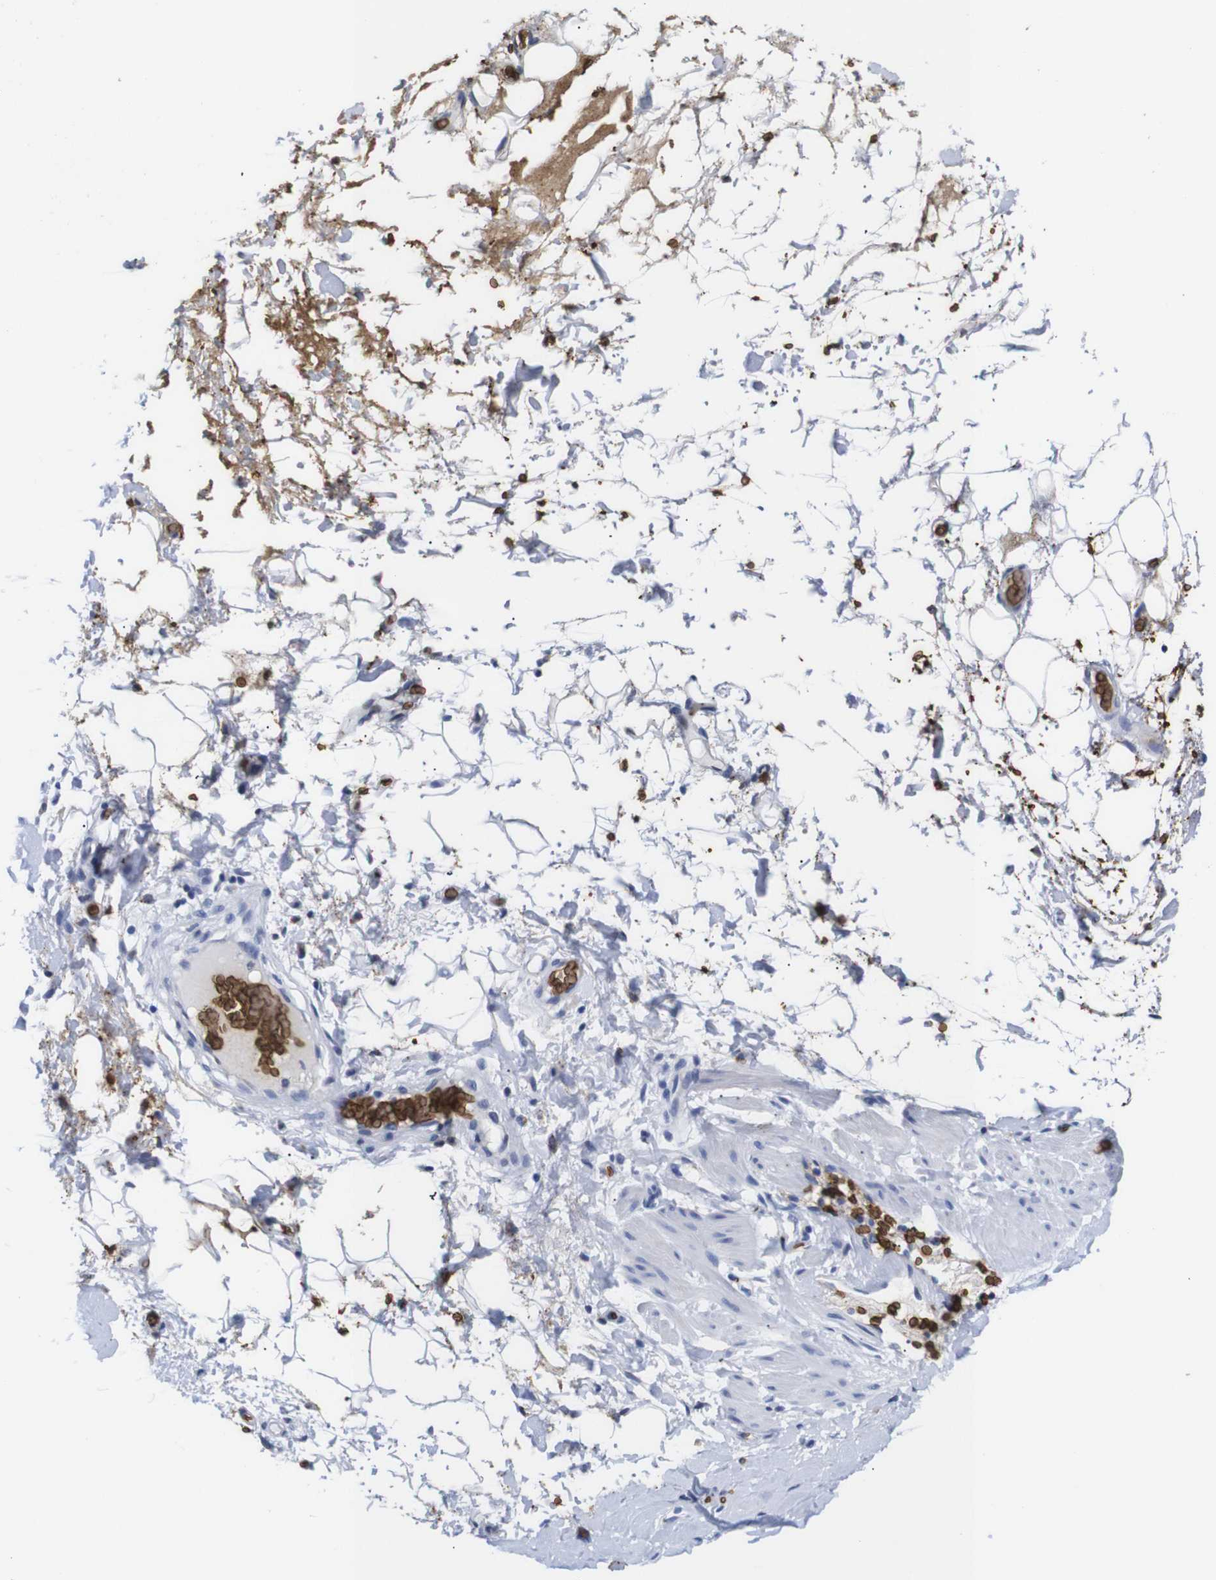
{"staining": {"intensity": "negative", "quantity": "none", "location": "none"}, "tissue": "adipose tissue", "cell_type": "Adipocytes", "image_type": "normal", "snomed": [{"axis": "morphology", "description": "Normal tissue, NOS"}, {"axis": "morphology", "description": "Adenocarcinoma, NOS"}, {"axis": "topography", "description": "Esophagus"}], "caption": "The micrograph shows no significant expression in adipocytes of adipose tissue.", "gene": "S1PR2", "patient": {"sex": "male", "age": 62}}